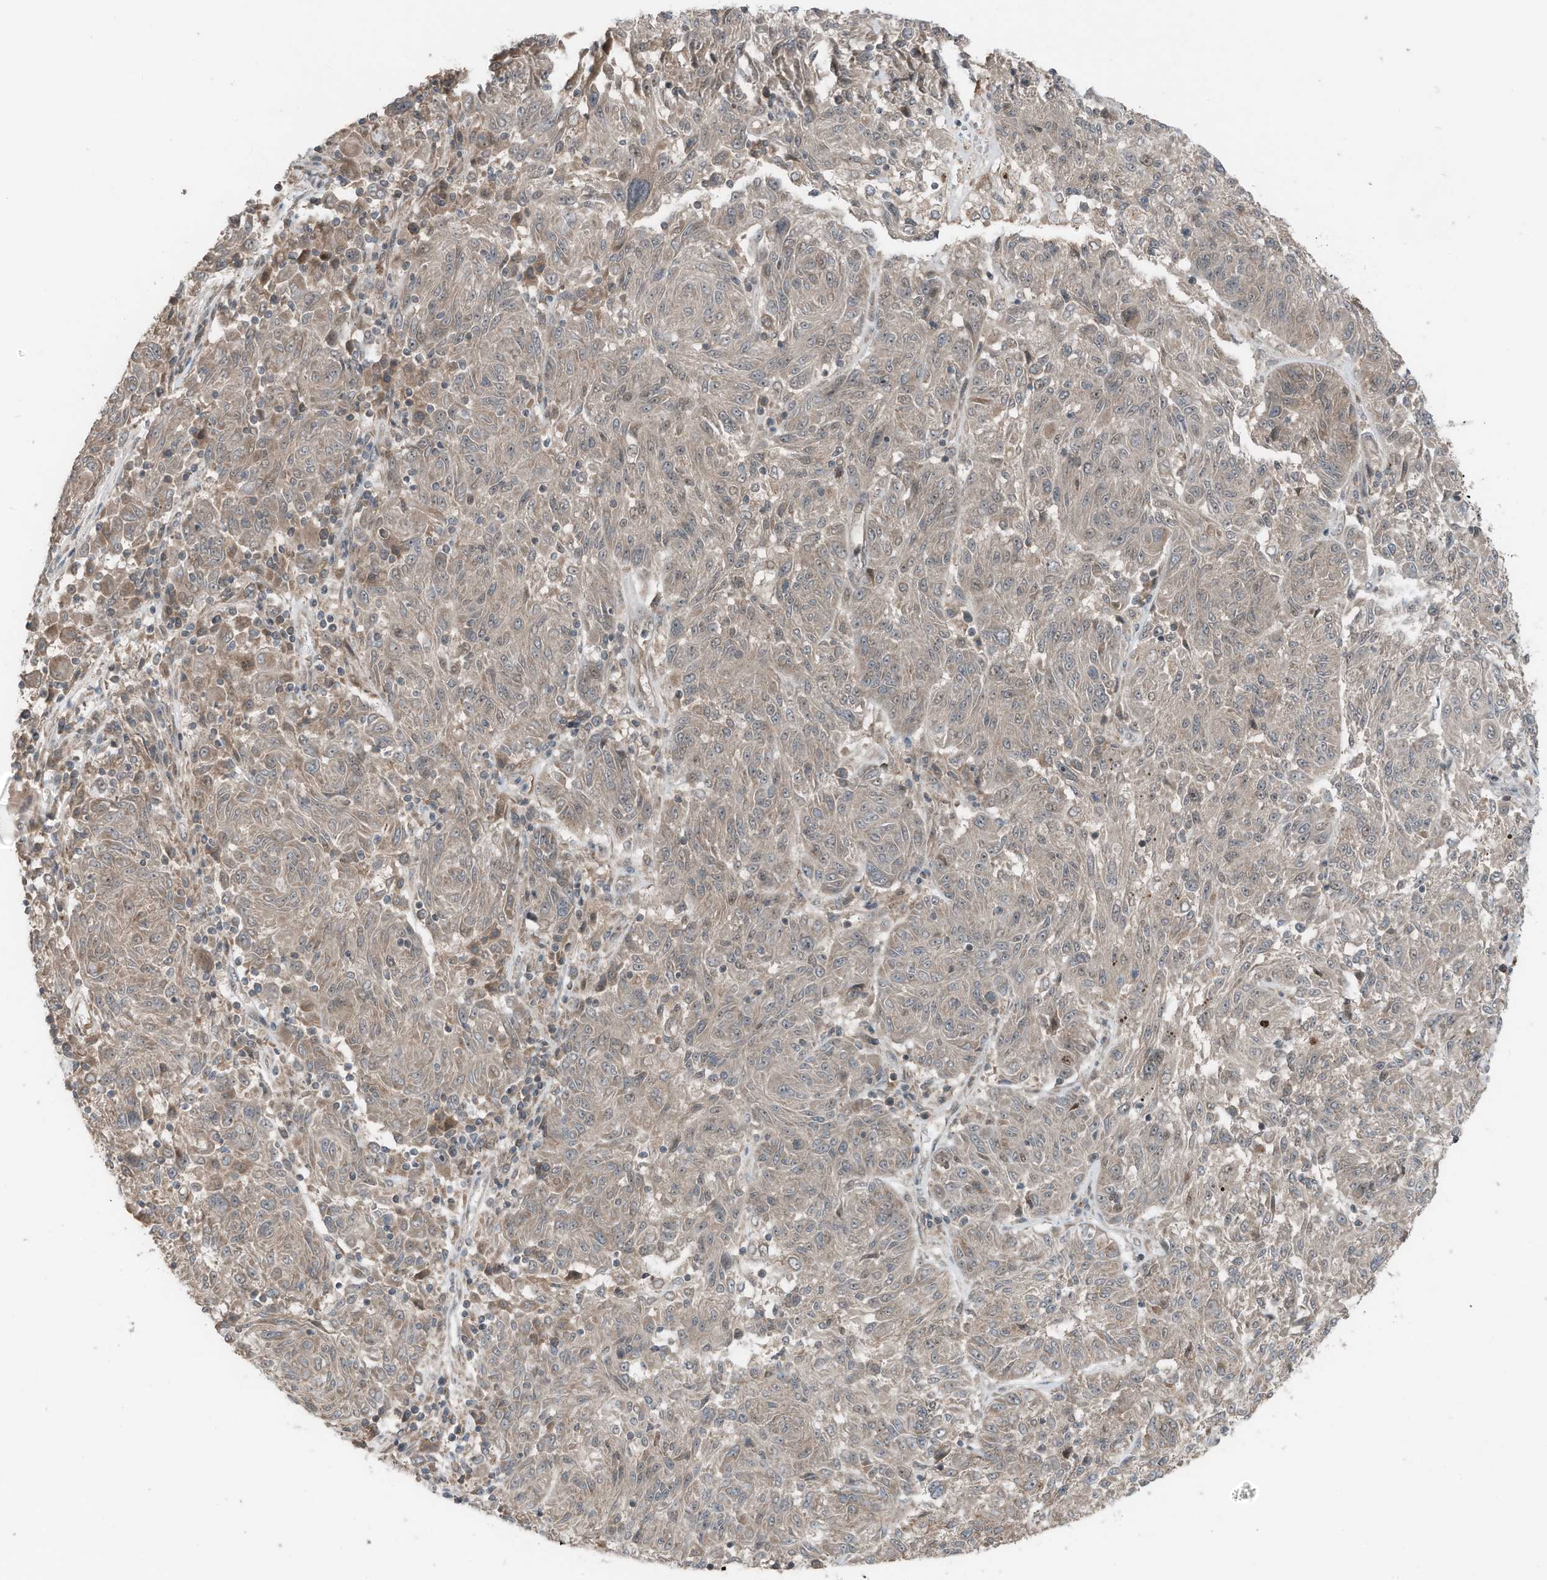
{"staining": {"intensity": "moderate", "quantity": "<25%", "location": "cytoplasmic/membranous,nuclear"}, "tissue": "melanoma", "cell_type": "Tumor cells", "image_type": "cancer", "snomed": [{"axis": "morphology", "description": "Malignant melanoma, NOS"}, {"axis": "topography", "description": "Skin"}], "caption": "A high-resolution image shows immunohistochemistry staining of malignant melanoma, which demonstrates moderate cytoplasmic/membranous and nuclear staining in about <25% of tumor cells.", "gene": "TXNDC9", "patient": {"sex": "male", "age": 53}}